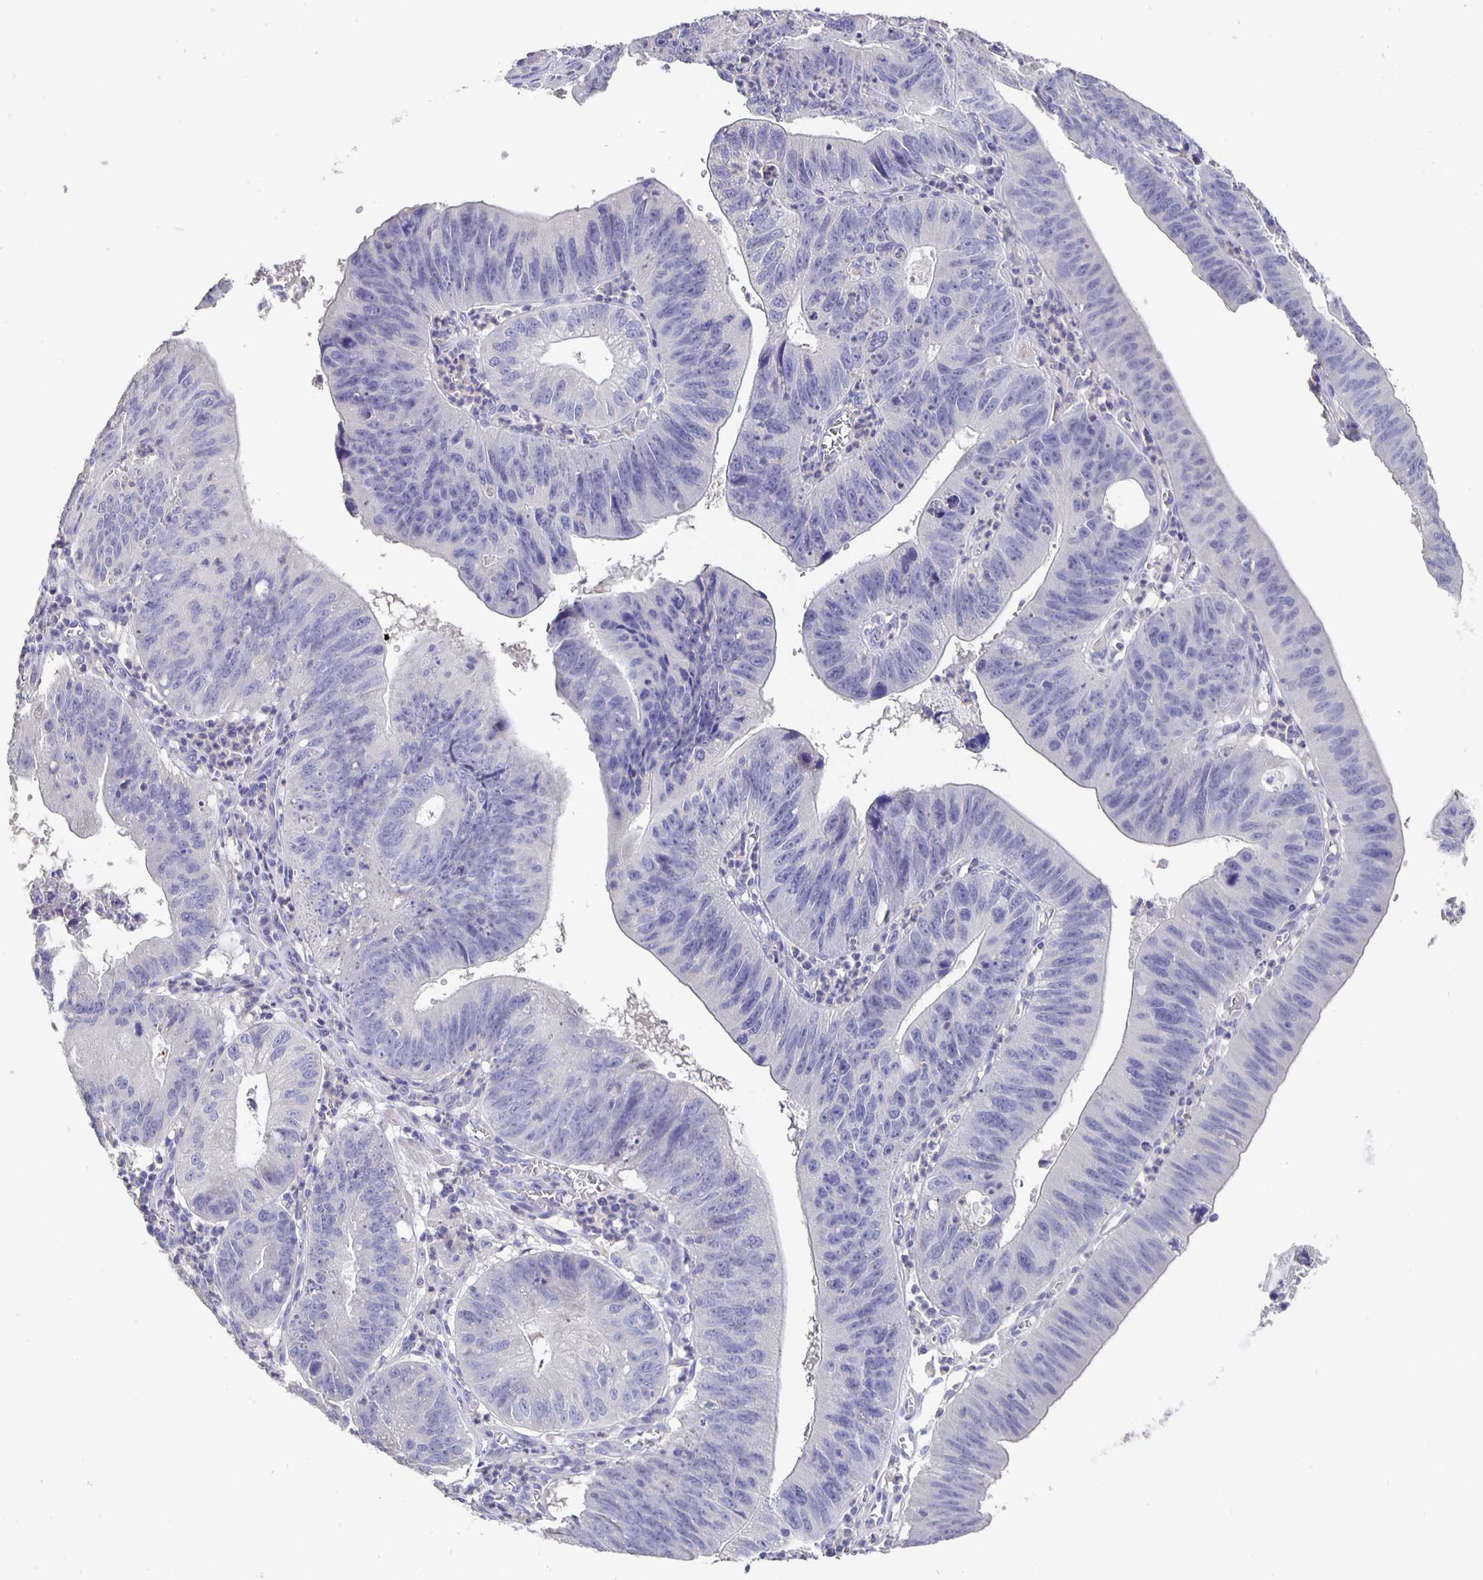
{"staining": {"intensity": "negative", "quantity": "none", "location": "none"}, "tissue": "stomach cancer", "cell_type": "Tumor cells", "image_type": "cancer", "snomed": [{"axis": "morphology", "description": "Adenocarcinoma, NOS"}, {"axis": "topography", "description": "Stomach"}], "caption": "Tumor cells show no significant expression in stomach cancer.", "gene": "CFAP74", "patient": {"sex": "male", "age": 59}}